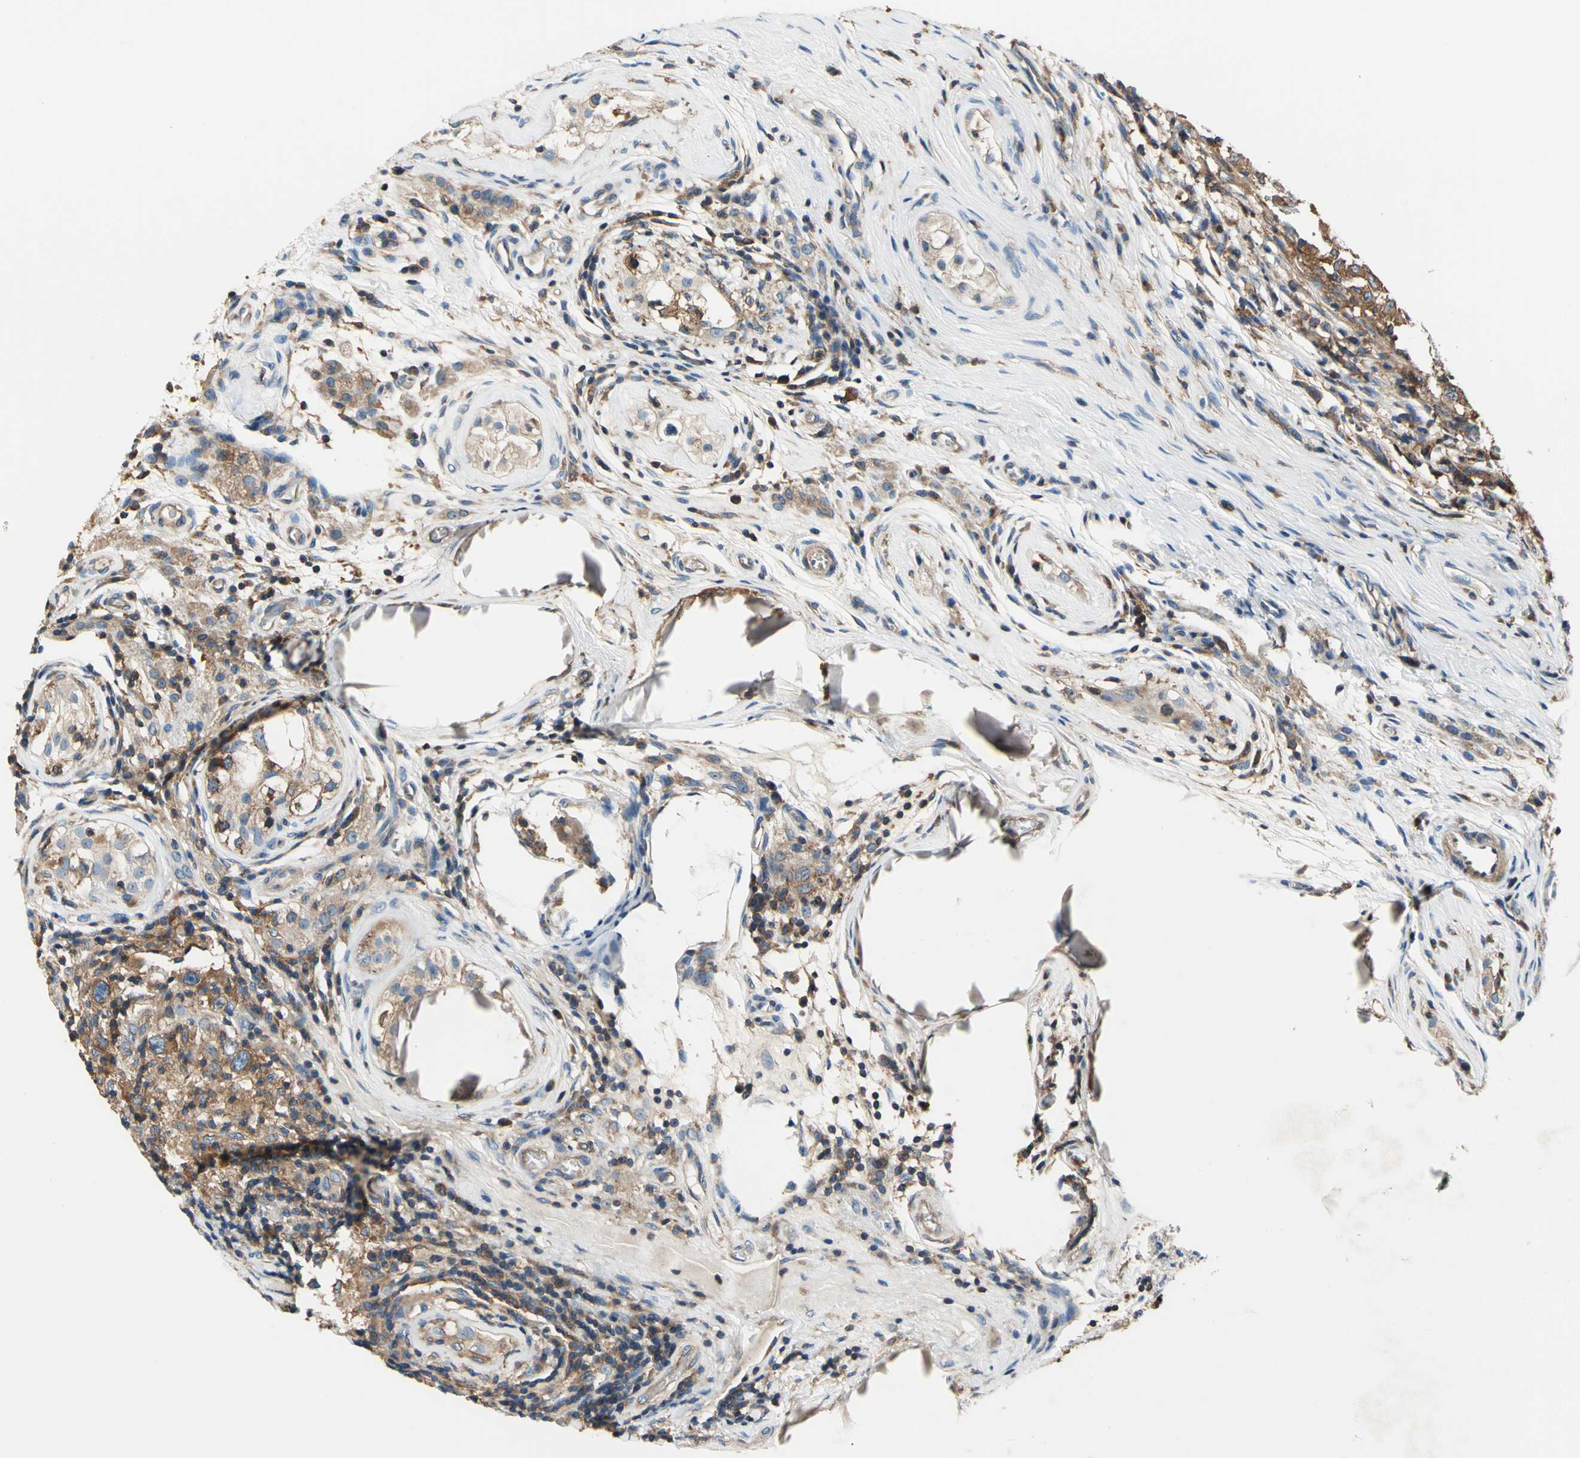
{"staining": {"intensity": "moderate", "quantity": "25%-75%", "location": "cytoplasmic/membranous"}, "tissue": "testis cancer", "cell_type": "Tumor cells", "image_type": "cancer", "snomed": [{"axis": "morphology", "description": "Carcinoma, Embryonal, NOS"}, {"axis": "topography", "description": "Testis"}], "caption": "Protein expression analysis of human embryonal carcinoma (testis) reveals moderate cytoplasmic/membranous staining in about 25%-75% of tumor cells. (brown staining indicates protein expression, while blue staining denotes nuclei).", "gene": "DDX3Y", "patient": {"sex": "male", "age": 21}}